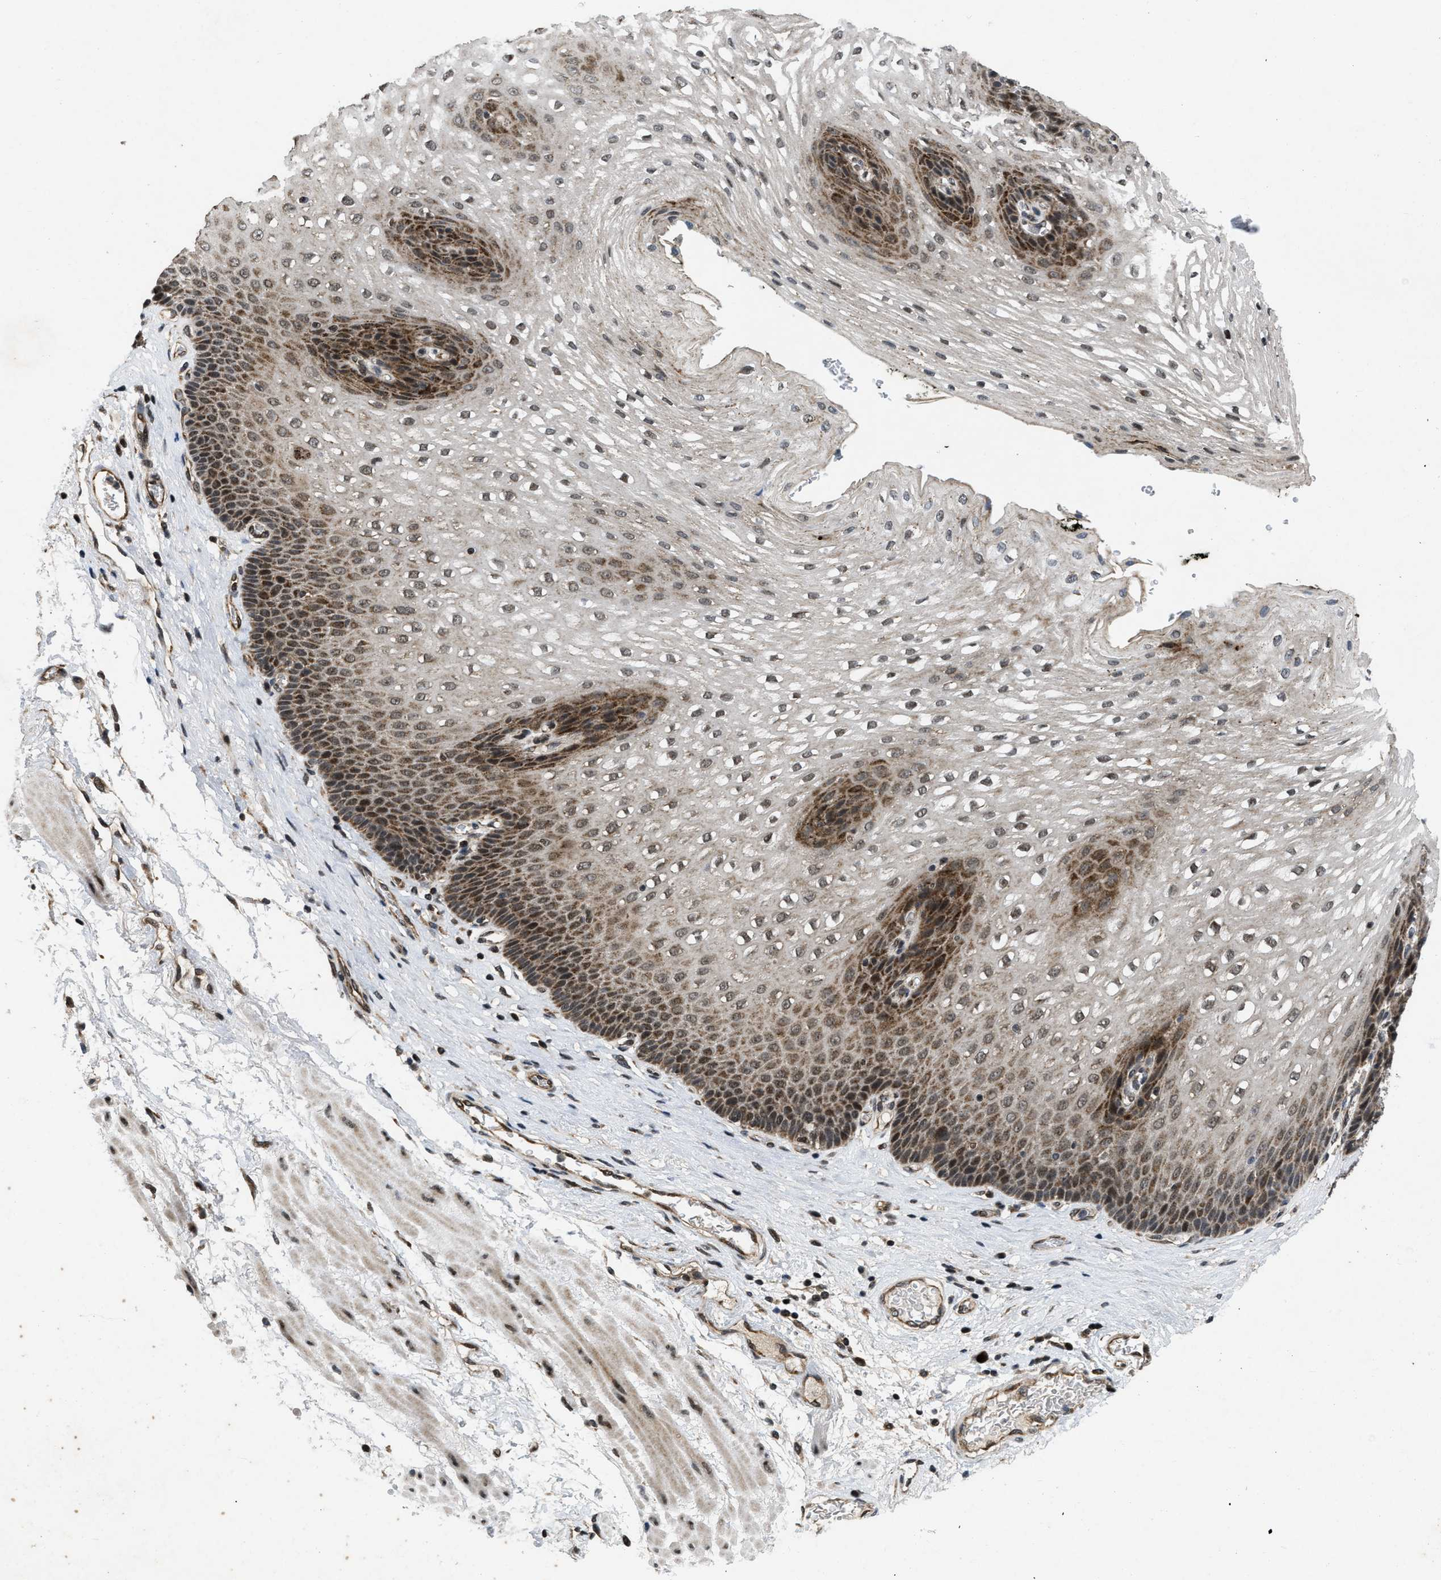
{"staining": {"intensity": "strong", "quantity": "25%-75%", "location": "cytoplasmic/membranous,nuclear"}, "tissue": "esophagus", "cell_type": "Squamous epithelial cells", "image_type": "normal", "snomed": [{"axis": "morphology", "description": "Normal tissue, NOS"}, {"axis": "topography", "description": "Esophagus"}], "caption": "Squamous epithelial cells reveal high levels of strong cytoplasmic/membranous,nuclear staining in approximately 25%-75% of cells in unremarkable human esophagus.", "gene": "ZNHIT1", "patient": {"sex": "male", "age": 48}}